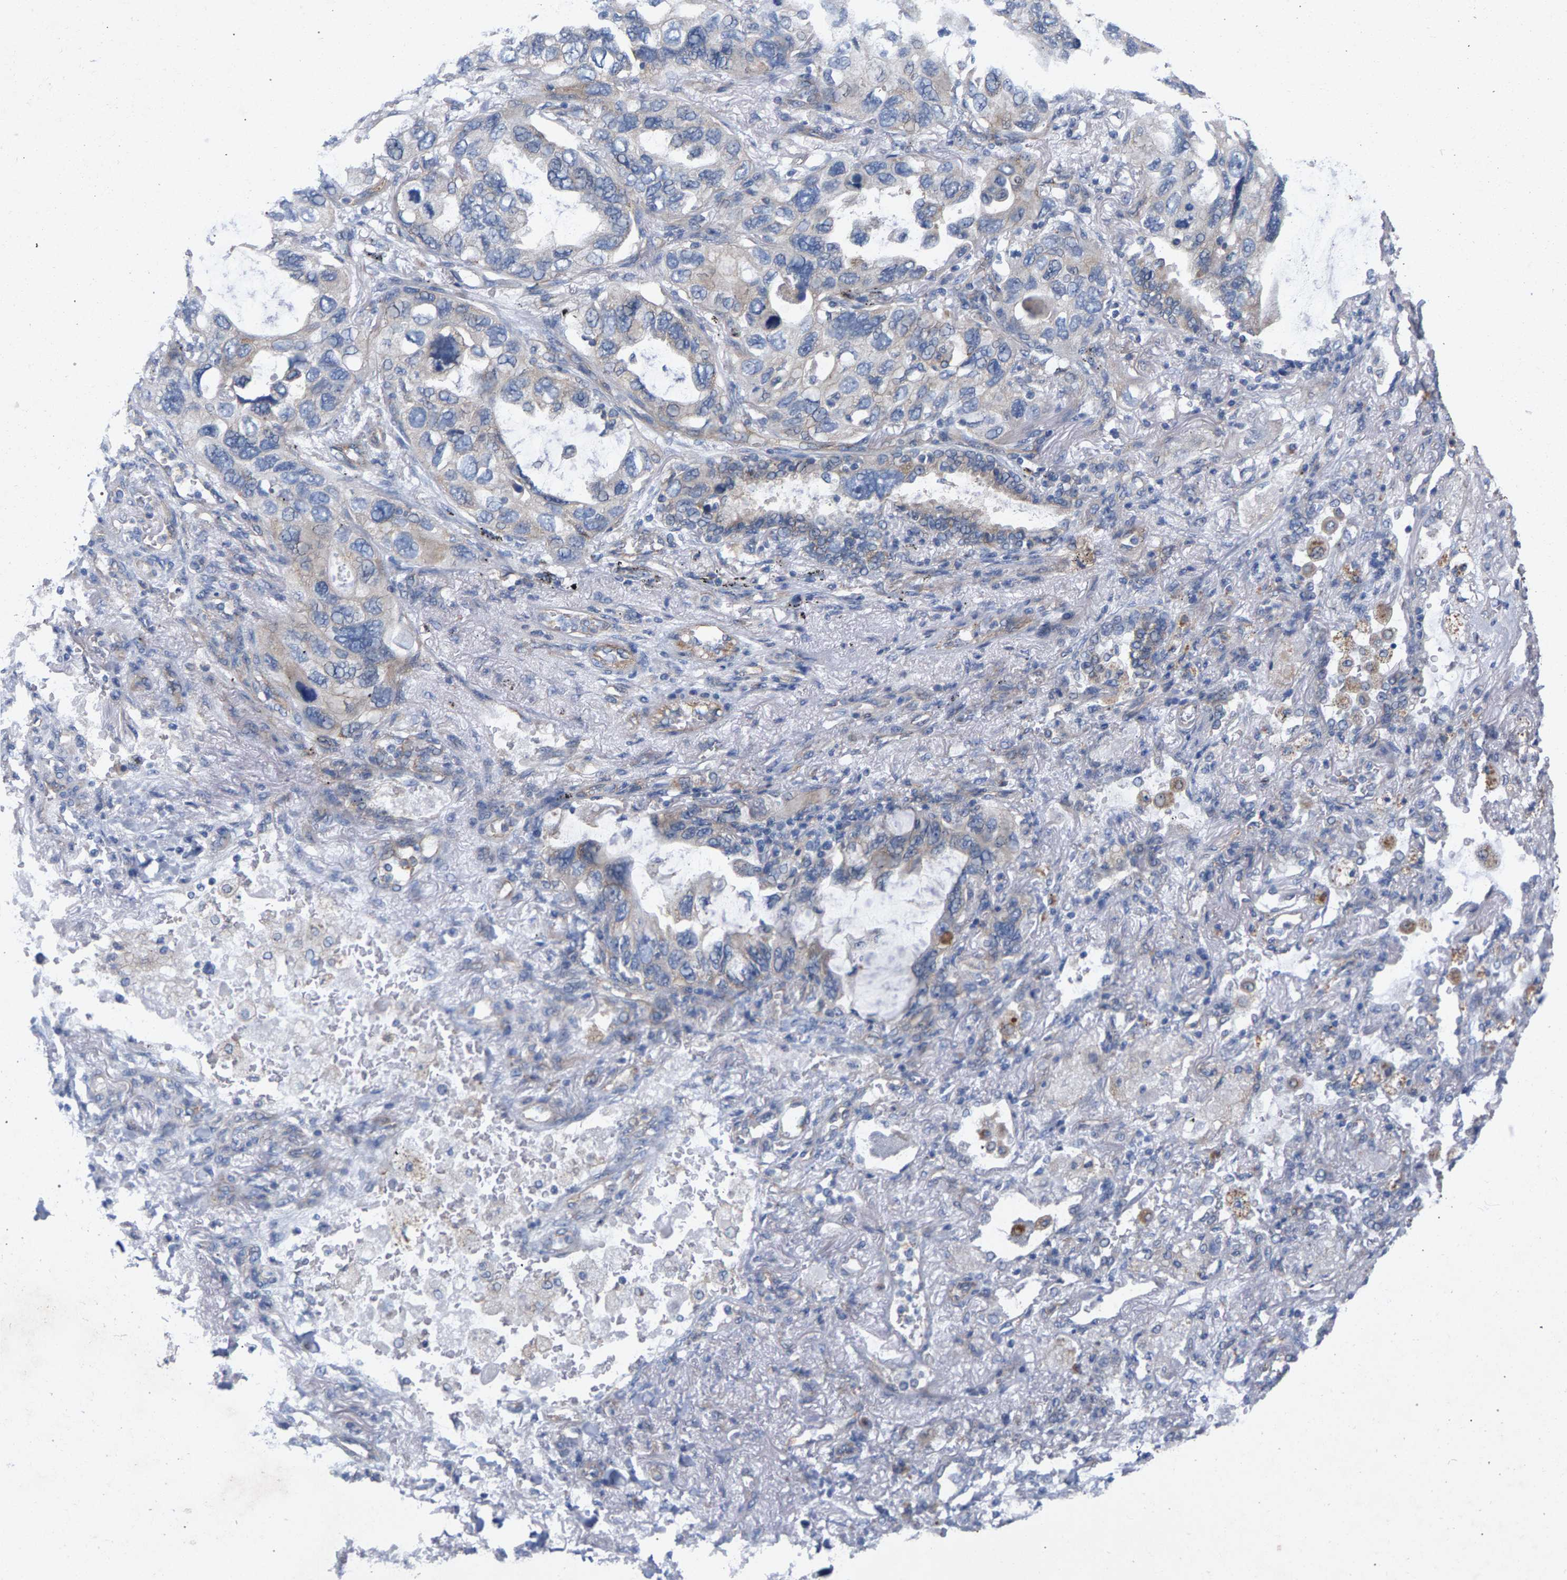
{"staining": {"intensity": "negative", "quantity": "none", "location": "none"}, "tissue": "lung cancer", "cell_type": "Tumor cells", "image_type": "cancer", "snomed": [{"axis": "morphology", "description": "Squamous cell carcinoma, NOS"}, {"axis": "topography", "description": "Lung"}], "caption": "Tumor cells show no significant staining in lung squamous cell carcinoma.", "gene": "MAMDC2", "patient": {"sex": "female", "age": 73}}